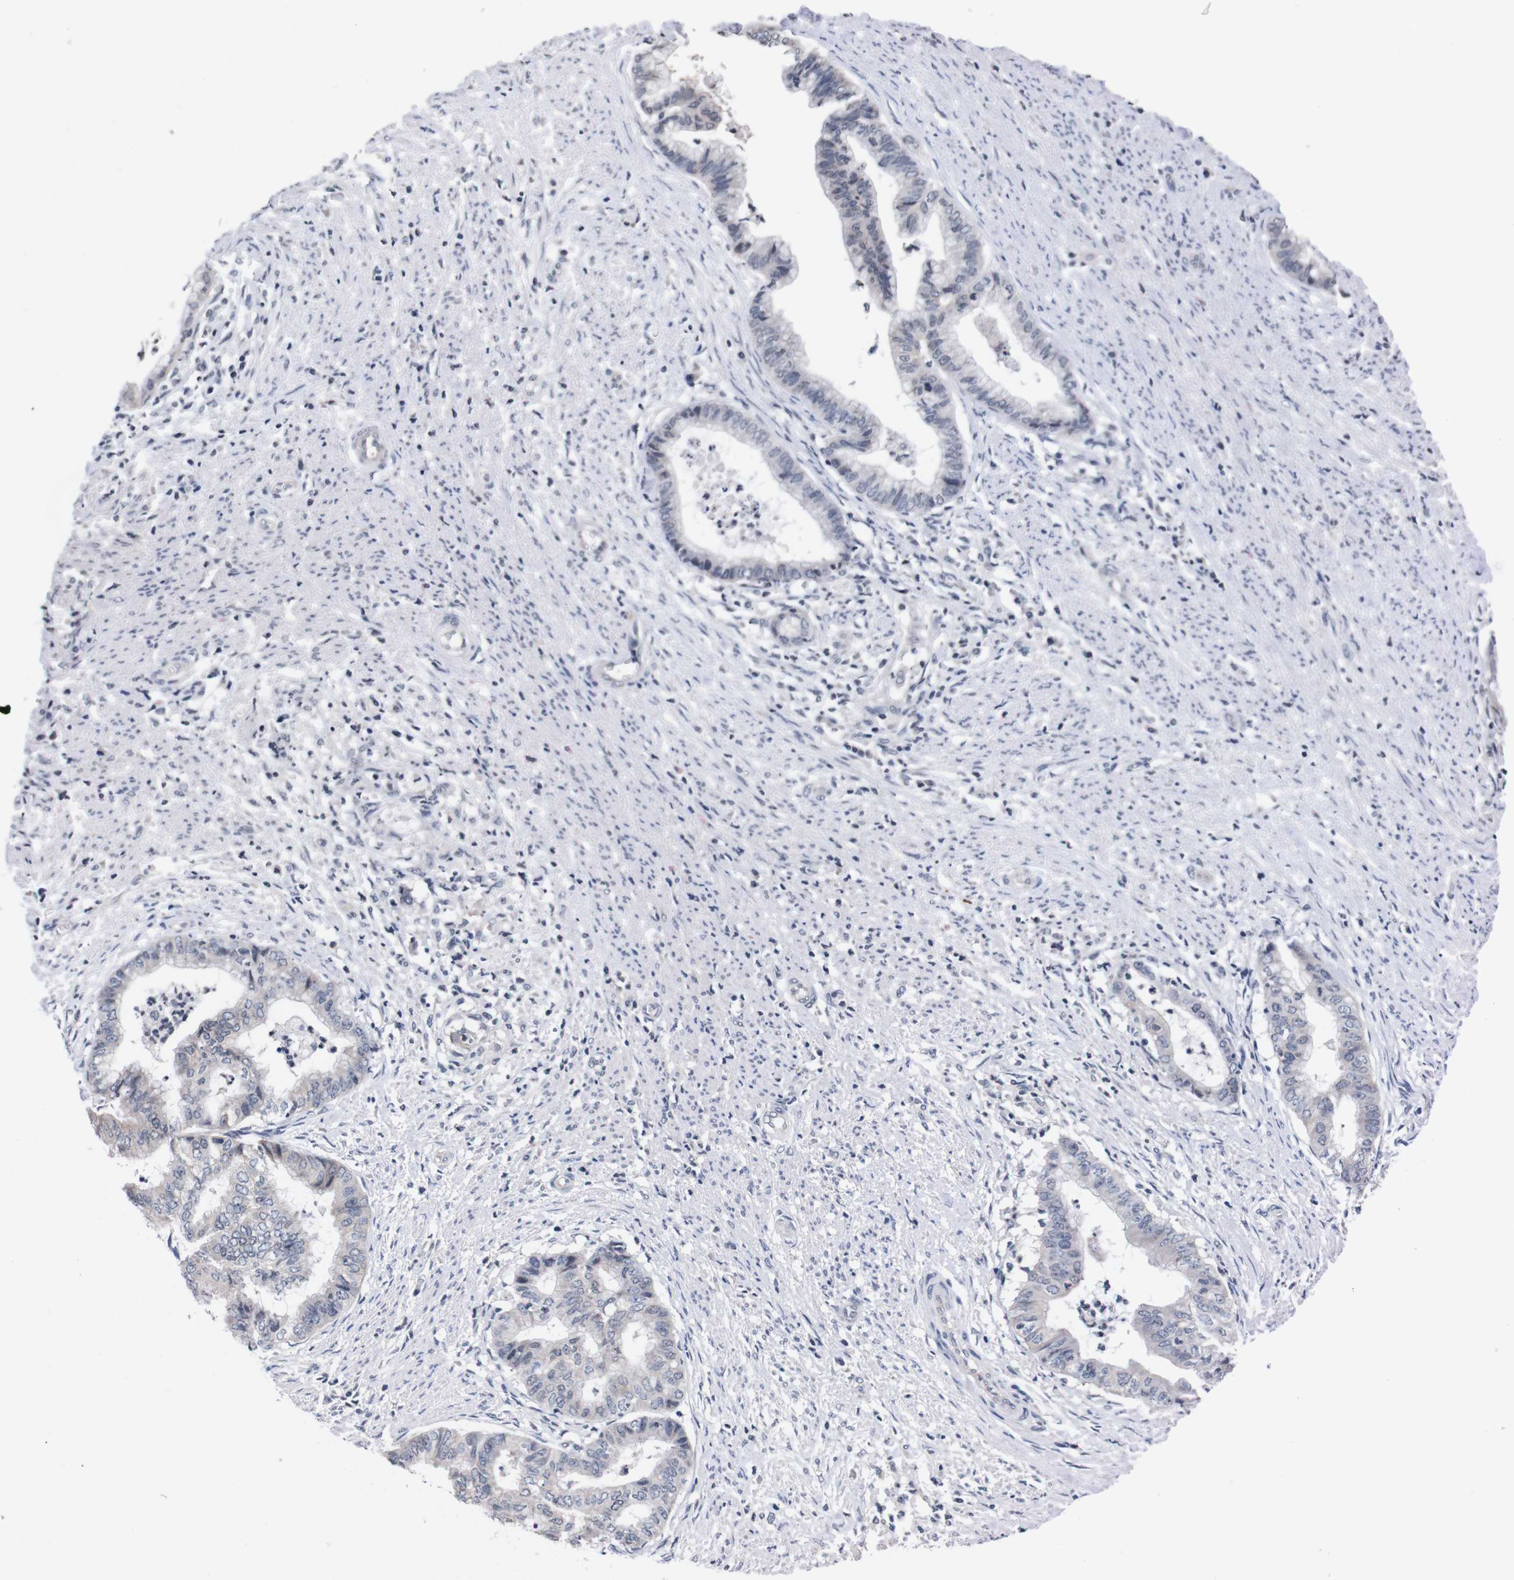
{"staining": {"intensity": "negative", "quantity": "none", "location": "none"}, "tissue": "endometrial cancer", "cell_type": "Tumor cells", "image_type": "cancer", "snomed": [{"axis": "morphology", "description": "Necrosis, NOS"}, {"axis": "morphology", "description": "Adenocarcinoma, NOS"}, {"axis": "topography", "description": "Endometrium"}], "caption": "Endometrial cancer (adenocarcinoma) was stained to show a protein in brown. There is no significant expression in tumor cells.", "gene": "TNFRSF21", "patient": {"sex": "female", "age": 79}}